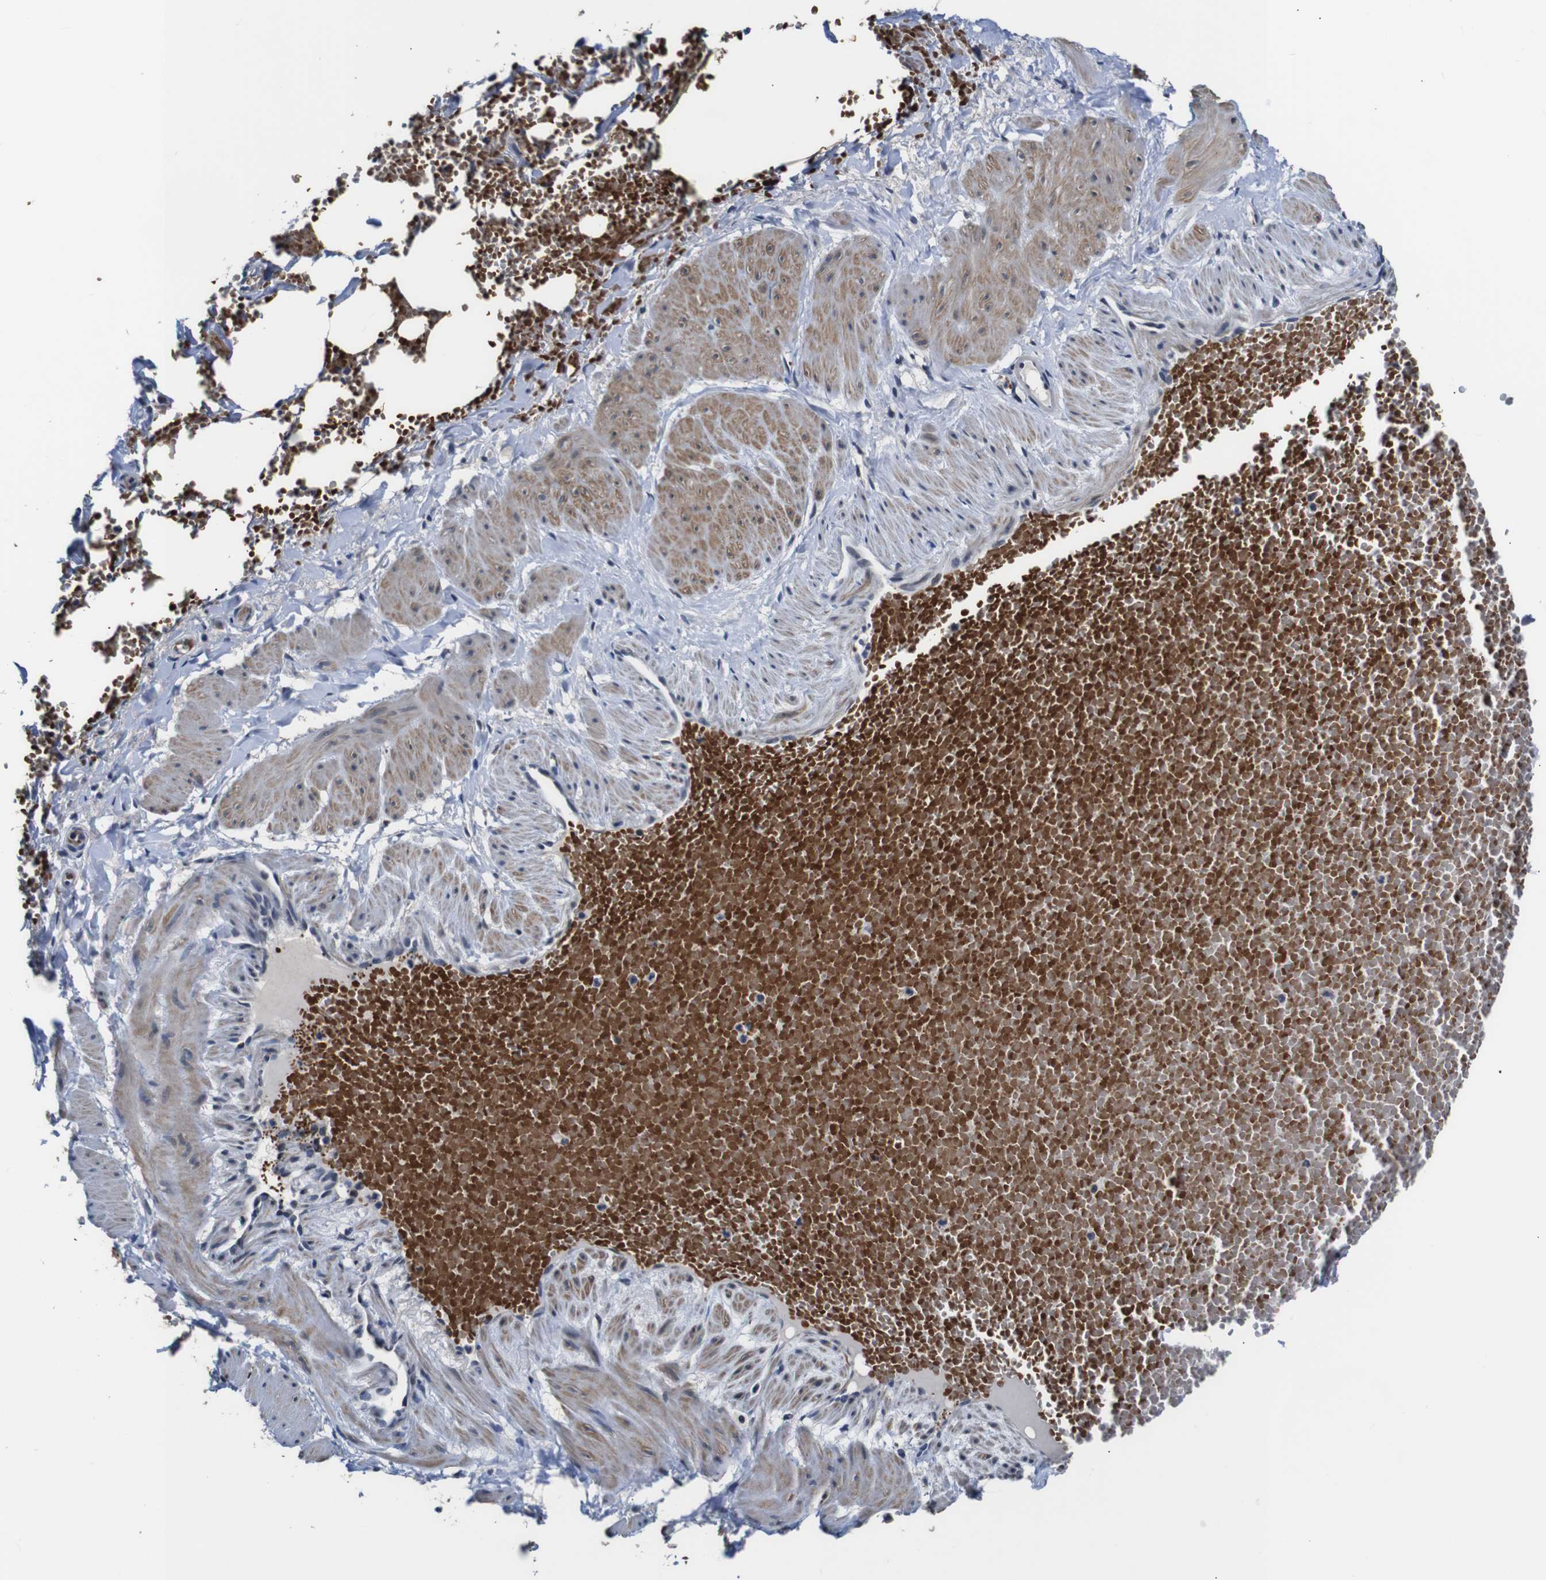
{"staining": {"intensity": "negative", "quantity": "none", "location": "none"}, "tissue": "adipose tissue", "cell_type": "Adipocytes", "image_type": "normal", "snomed": [{"axis": "morphology", "description": "Normal tissue, NOS"}, {"axis": "topography", "description": "Soft tissue"}, {"axis": "topography", "description": "Vascular tissue"}], "caption": "A high-resolution micrograph shows immunohistochemistry staining of benign adipose tissue, which reveals no significant staining in adipocytes.", "gene": "ILDR2", "patient": {"sex": "female", "age": 35}}